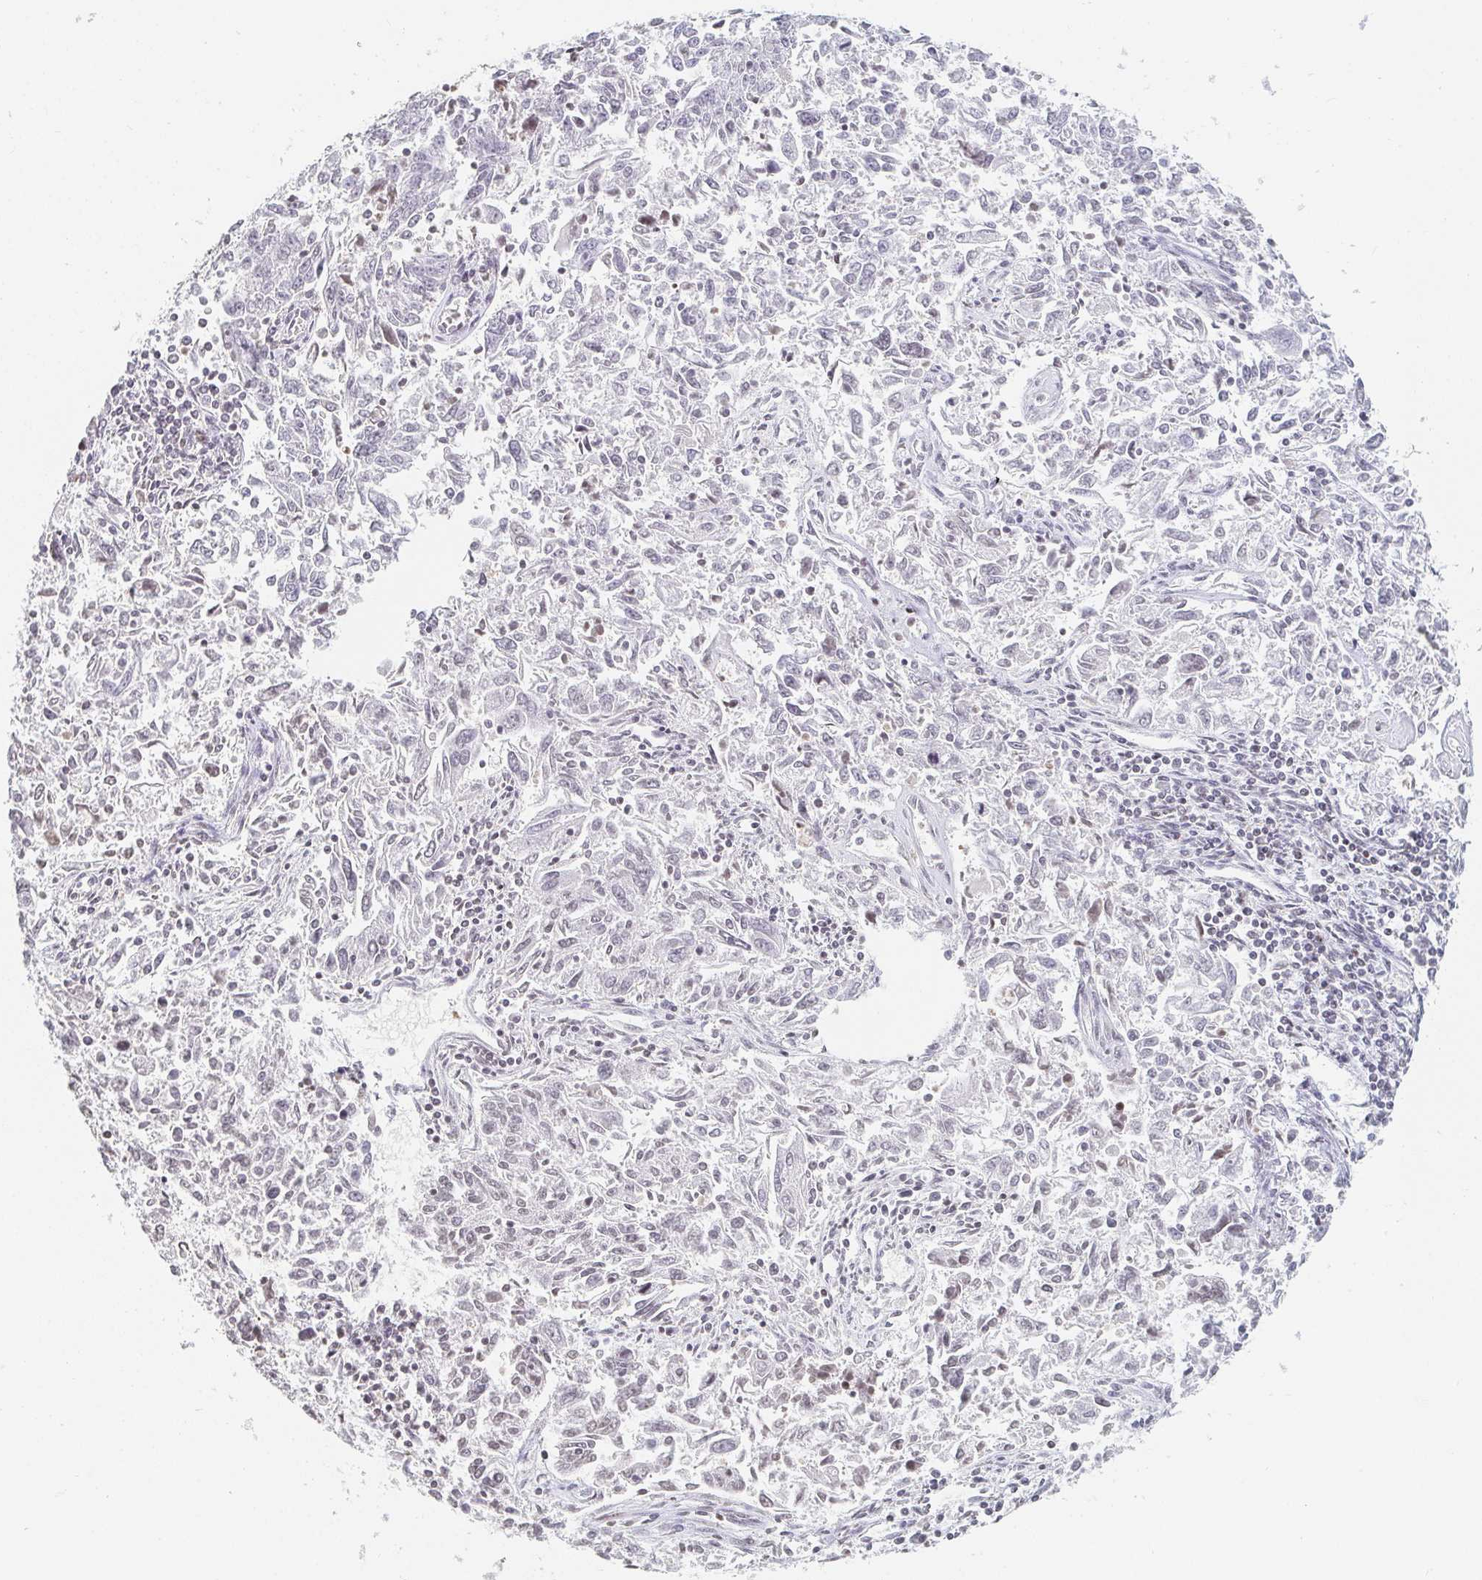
{"staining": {"intensity": "negative", "quantity": "none", "location": "none"}, "tissue": "endometrial cancer", "cell_type": "Tumor cells", "image_type": "cancer", "snomed": [{"axis": "morphology", "description": "Adenocarcinoma, NOS"}, {"axis": "topography", "description": "Endometrium"}], "caption": "An image of human adenocarcinoma (endometrial) is negative for staining in tumor cells. (DAB immunohistochemistry (IHC), high magnification).", "gene": "NME9", "patient": {"sex": "female", "age": 42}}